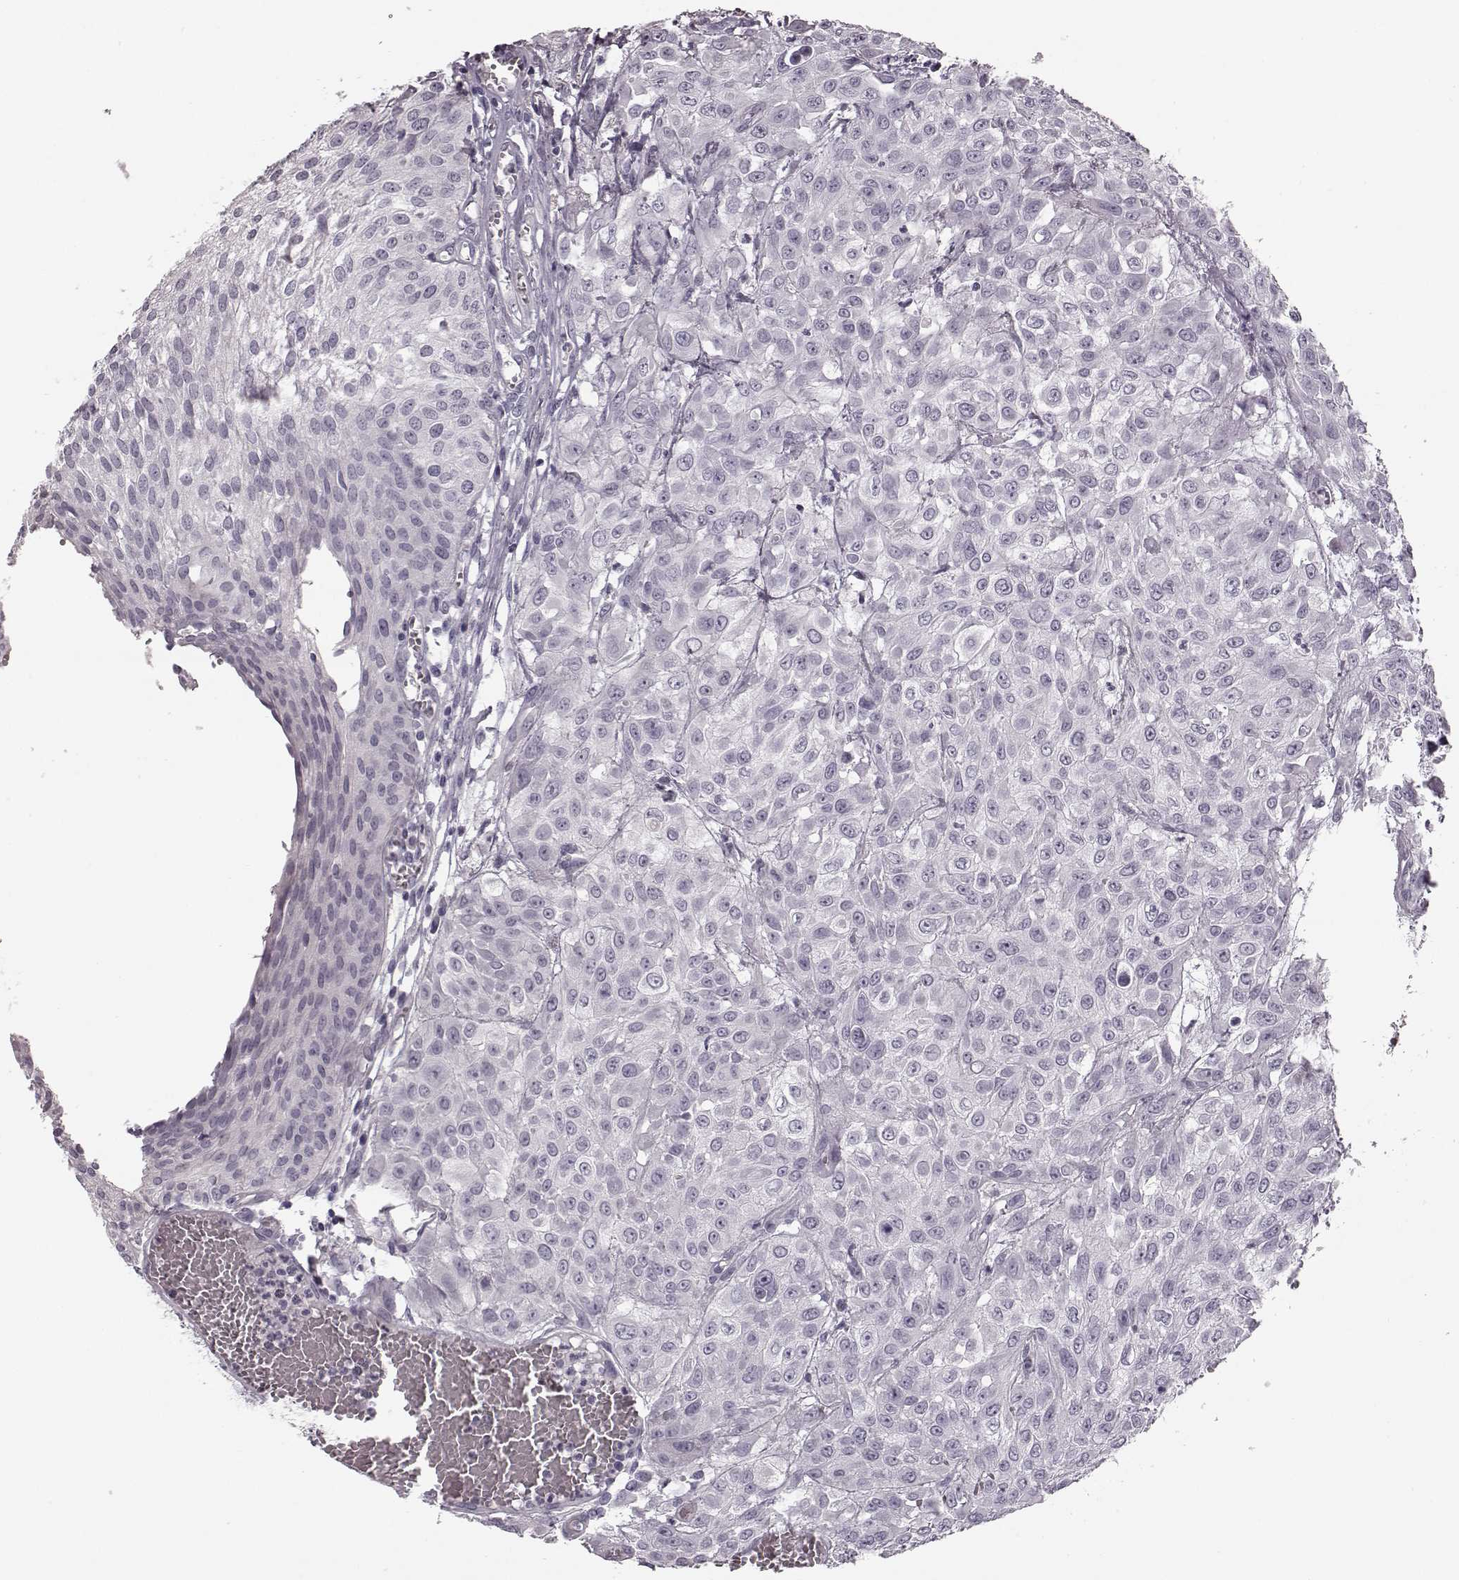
{"staining": {"intensity": "negative", "quantity": "none", "location": "none"}, "tissue": "urothelial cancer", "cell_type": "Tumor cells", "image_type": "cancer", "snomed": [{"axis": "morphology", "description": "Urothelial carcinoma, High grade"}, {"axis": "topography", "description": "Urinary bladder"}], "caption": "An immunohistochemistry histopathology image of urothelial cancer is shown. There is no staining in tumor cells of urothelial cancer.", "gene": "ZNF433", "patient": {"sex": "male", "age": 57}}